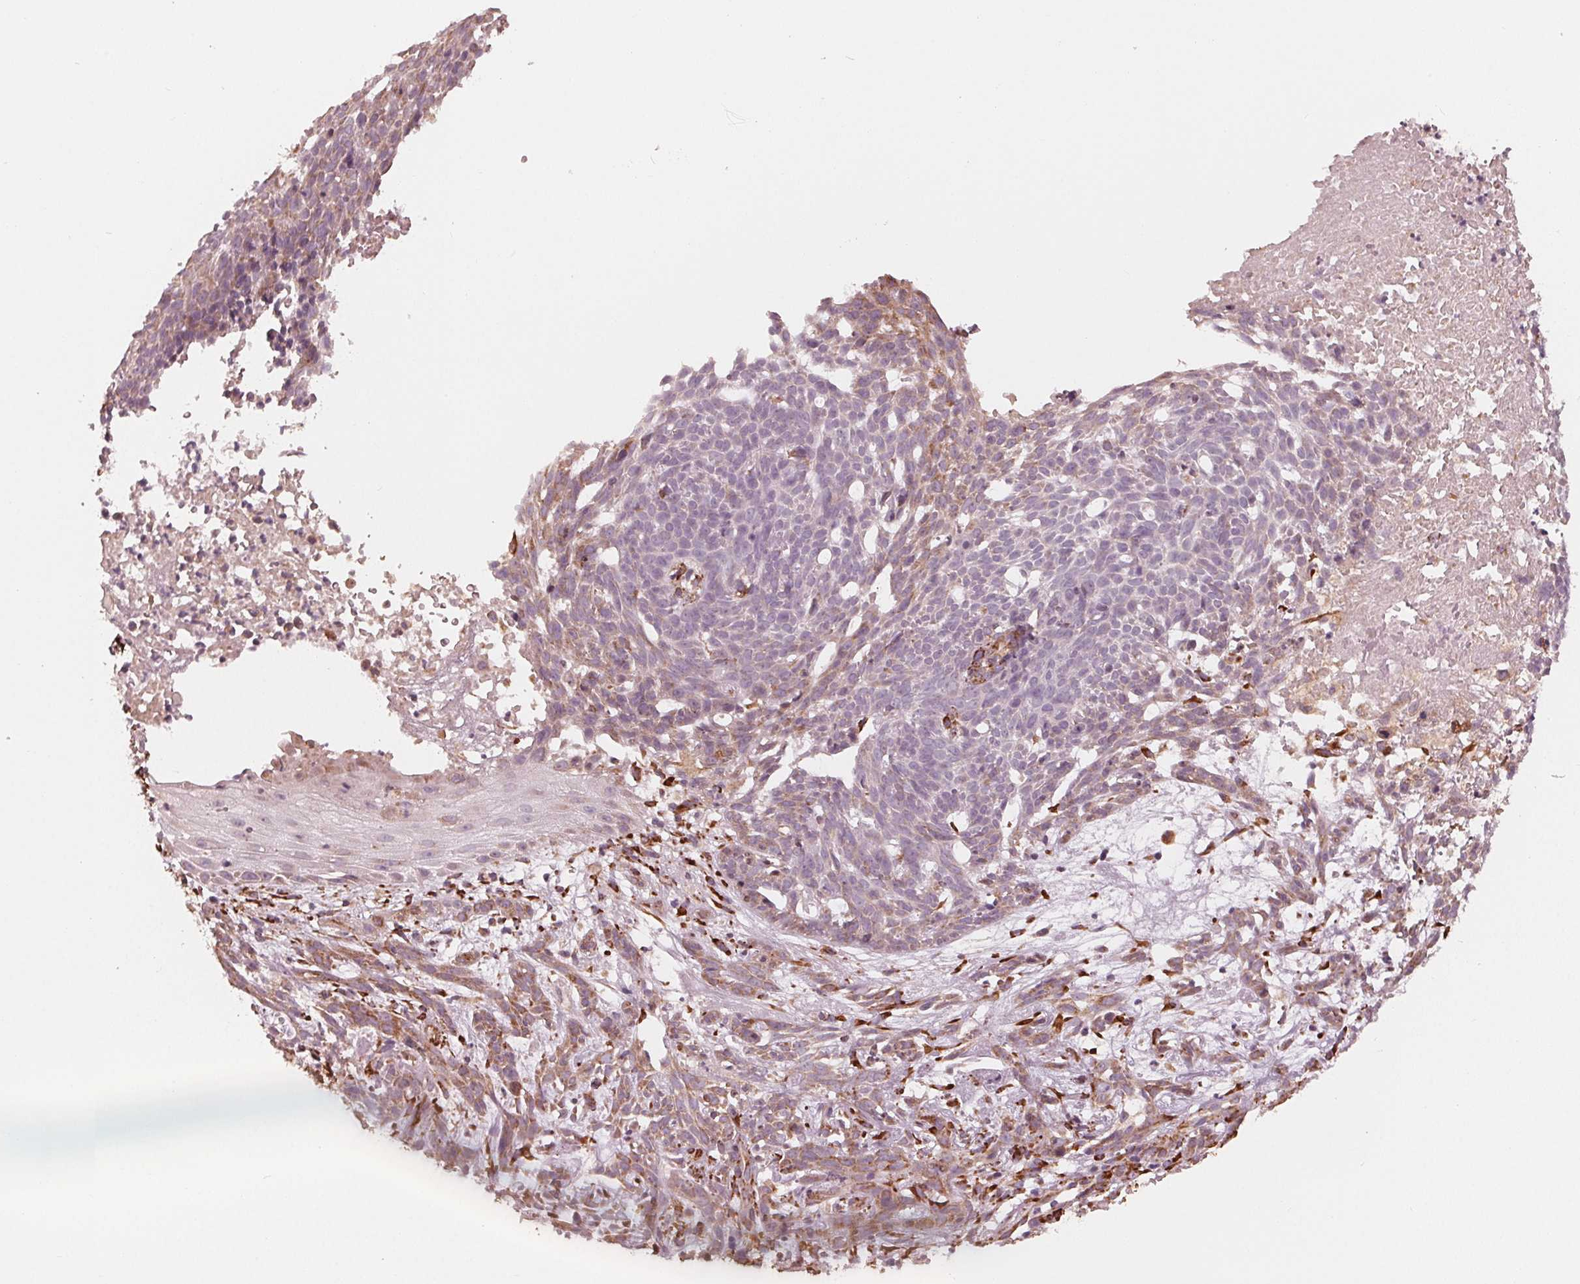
{"staining": {"intensity": "weak", "quantity": "25%-75%", "location": "cytoplasmic/membranous"}, "tissue": "skin cancer", "cell_type": "Tumor cells", "image_type": "cancer", "snomed": [{"axis": "morphology", "description": "Basal cell carcinoma"}, {"axis": "topography", "description": "Skin"}], "caption": "IHC histopathology image of human skin basal cell carcinoma stained for a protein (brown), which demonstrates low levels of weak cytoplasmic/membranous staining in approximately 25%-75% of tumor cells.", "gene": "IKBIP", "patient": {"sex": "male", "age": 59}}